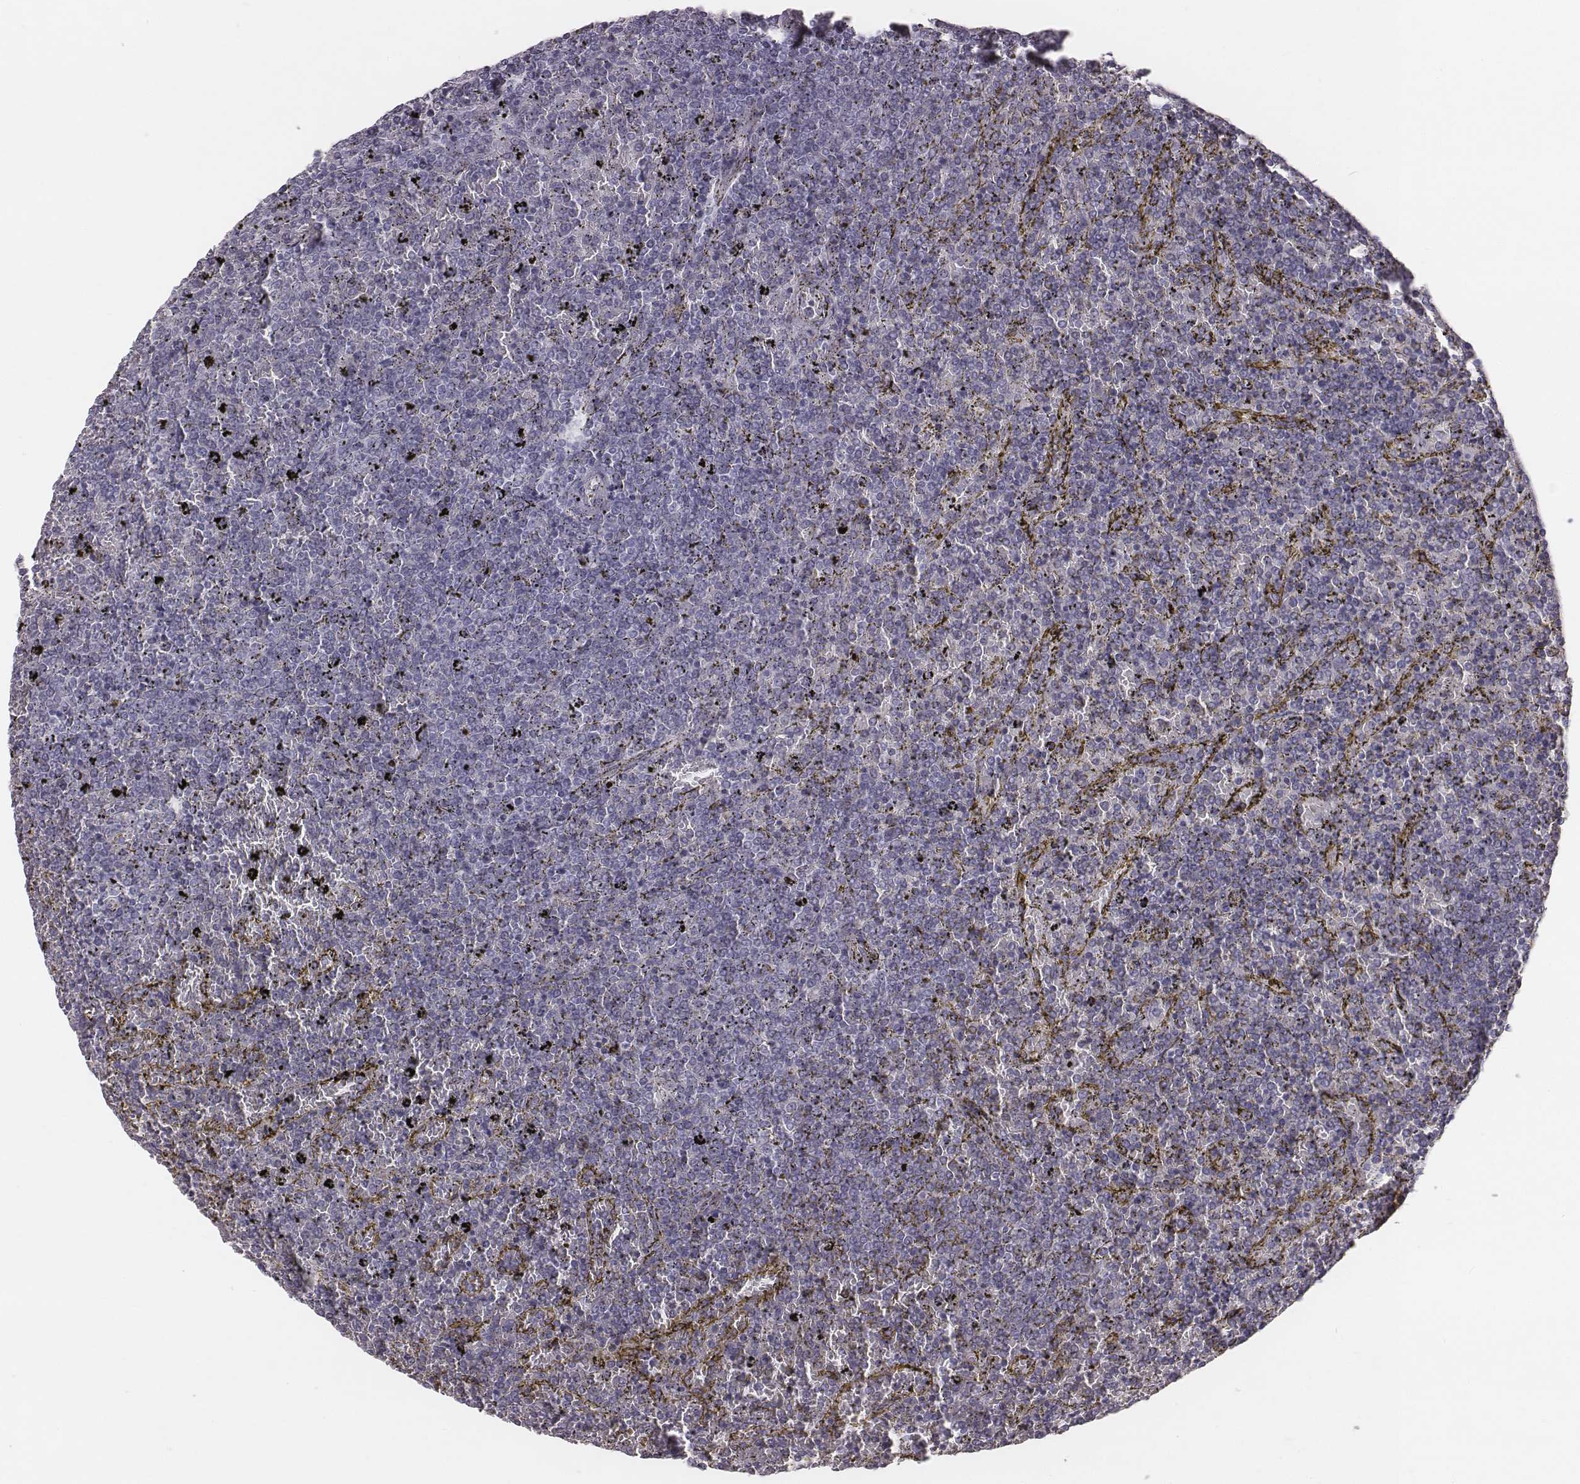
{"staining": {"intensity": "negative", "quantity": "none", "location": "none"}, "tissue": "lymphoma", "cell_type": "Tumor cells", "image_type": "cancer", "snomed": [{"axis": "morphology", "description": "Malignant lymphoma, non-Hodgkin's type, Low grade"}, {"axis": "topography", "description": "Spleen"}], "caption": "The immunohistochemistry (IHC) histopathology image has no significant expression in tumor cells of low-grade malignant lymphoma, non-Hodgkin's type tissue. Brightfield microscopy of immunohistochemistry (IHC) stained with DAB (3,3'-diaminobenzidine) (brown) and hematoxylin (blue), captured at high magnification.", "gene": "C6orf58", "patient": {"sex": "female", "age": 77}}